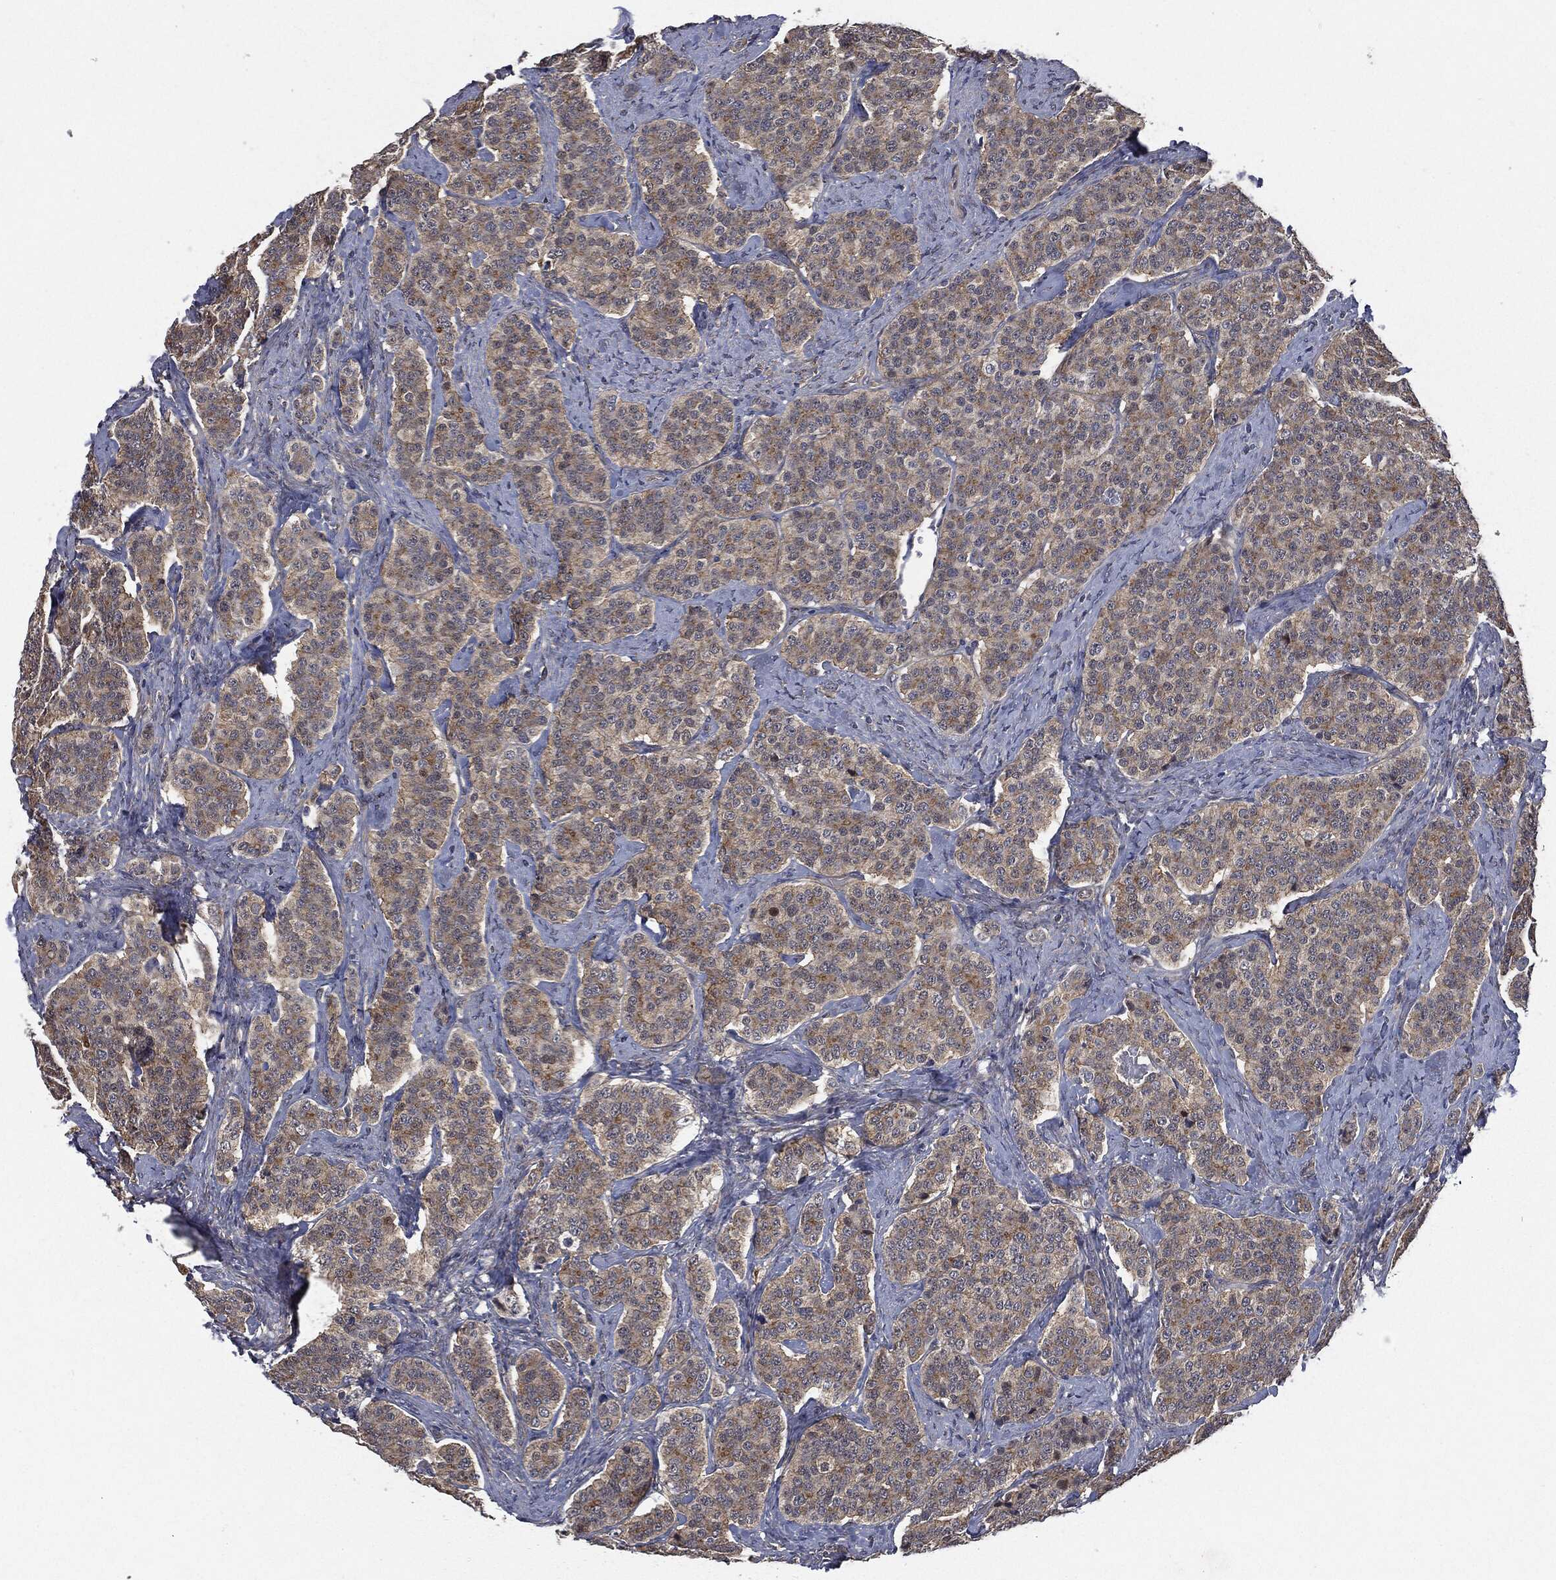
{"staining": {"intensity": "weak", "quantity": ">75%", "location": "cytoplasmic/membranous"}, "tissue": "carcinoid", "cell_type": "Tumor cells", "image_type": "cancer", "snomed": [{"axis": "morphology", "description": "Carcinoid, malignant, NOS"}, {"axis": "topography", "description": "Small intestine"}], "caption": "Human carcinoid (malignant) stained for a protein (brown) shows weak cytoplasmic/membranous positive staining in about >75% of tumor cells.", "gene": "EPS15L1", "patient": {"sex": "female", "age": 58}}